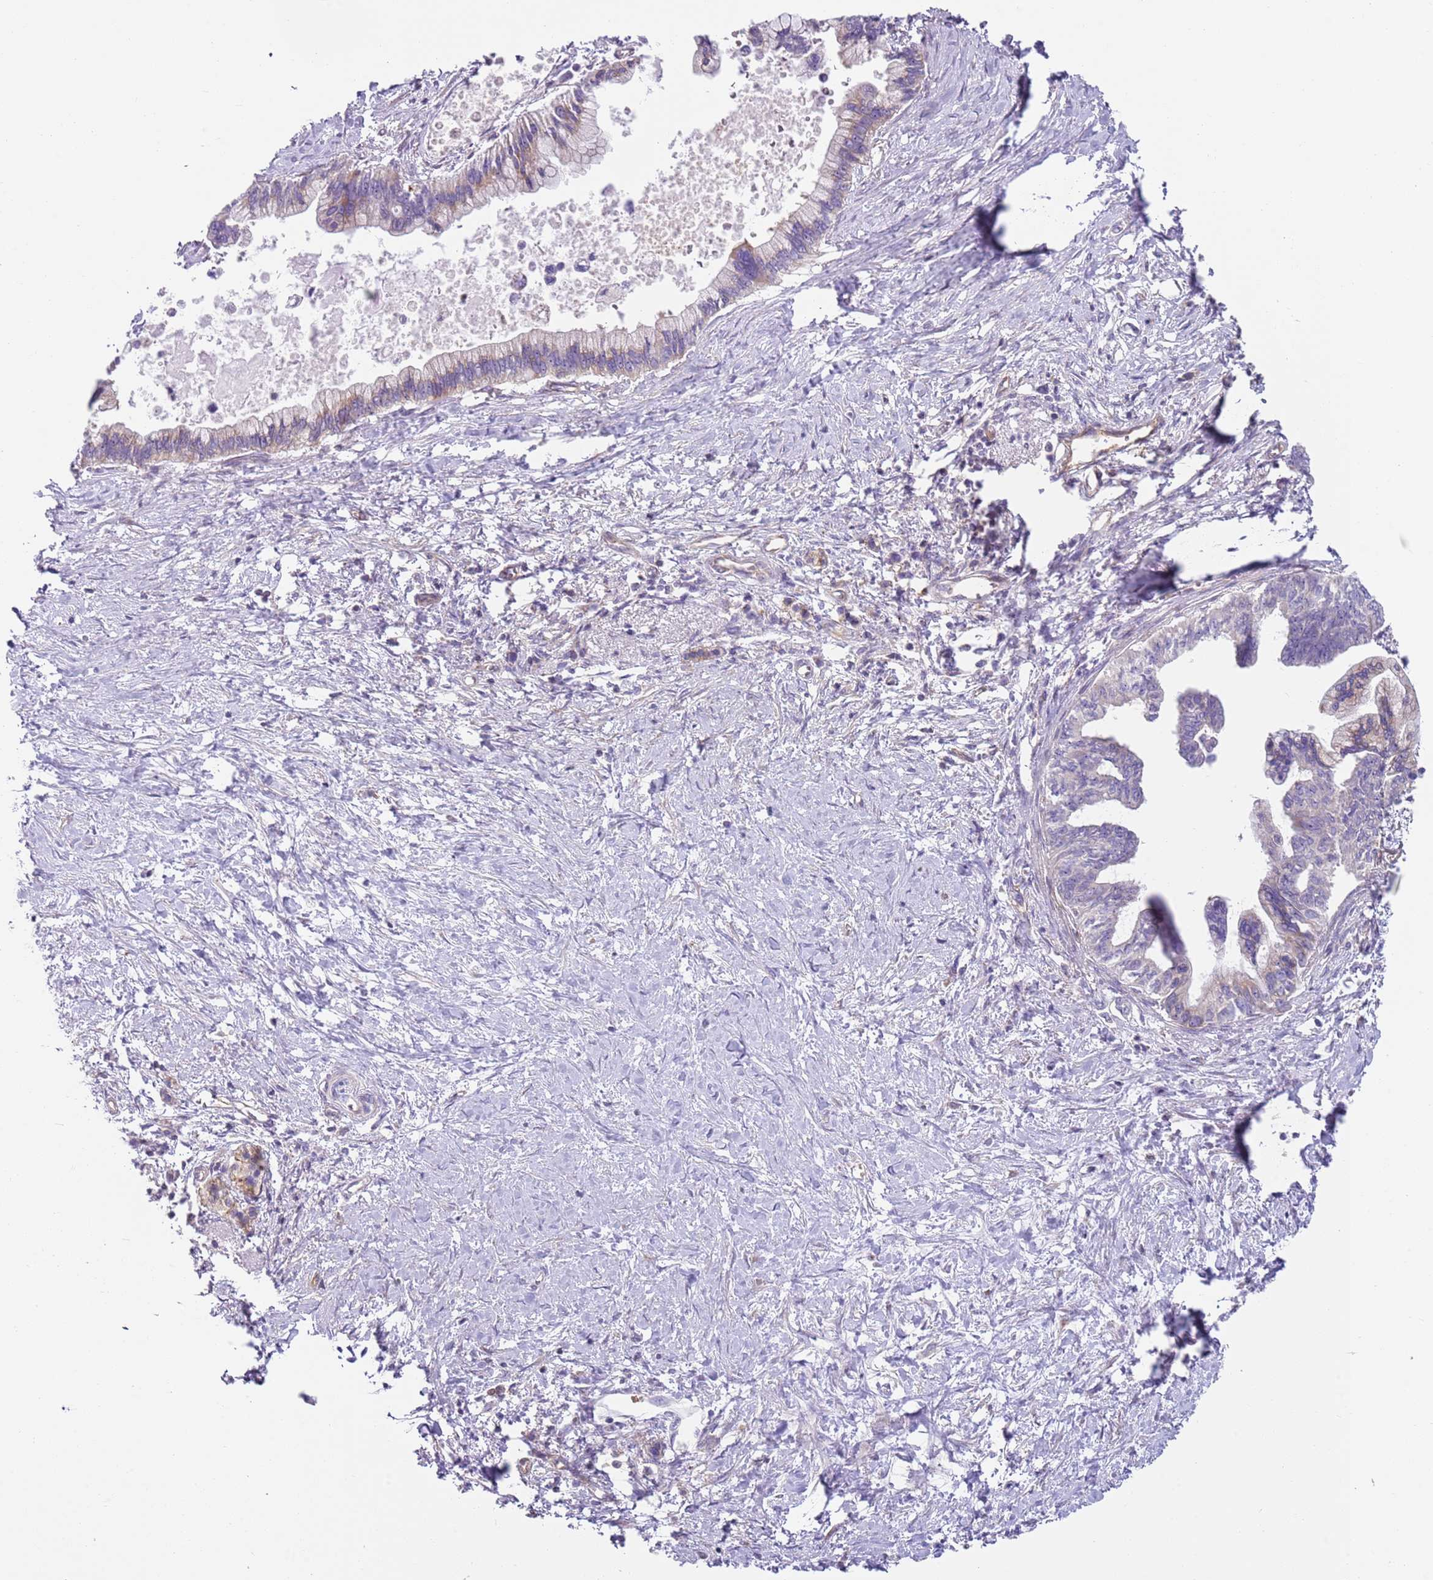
{"staining": {"intensity": "weak", "quantity": "<25%", "location": "cytoplasmic/membranous"}, "tissue": "pancreatic cancer", "cell_type": "Tumor cells", "image_type": "cancer", "snomed": [{"axis": "morphology", "description": "Adenocarcinoma, NOS"}, {"axis": "topography", "description": "Pancreas"}], "caption": "Tumor cells are negative for protein expression in human pancreatic cancer.", "gene": "GNAI3", "patient": {"sex": "female", "age": 83}}